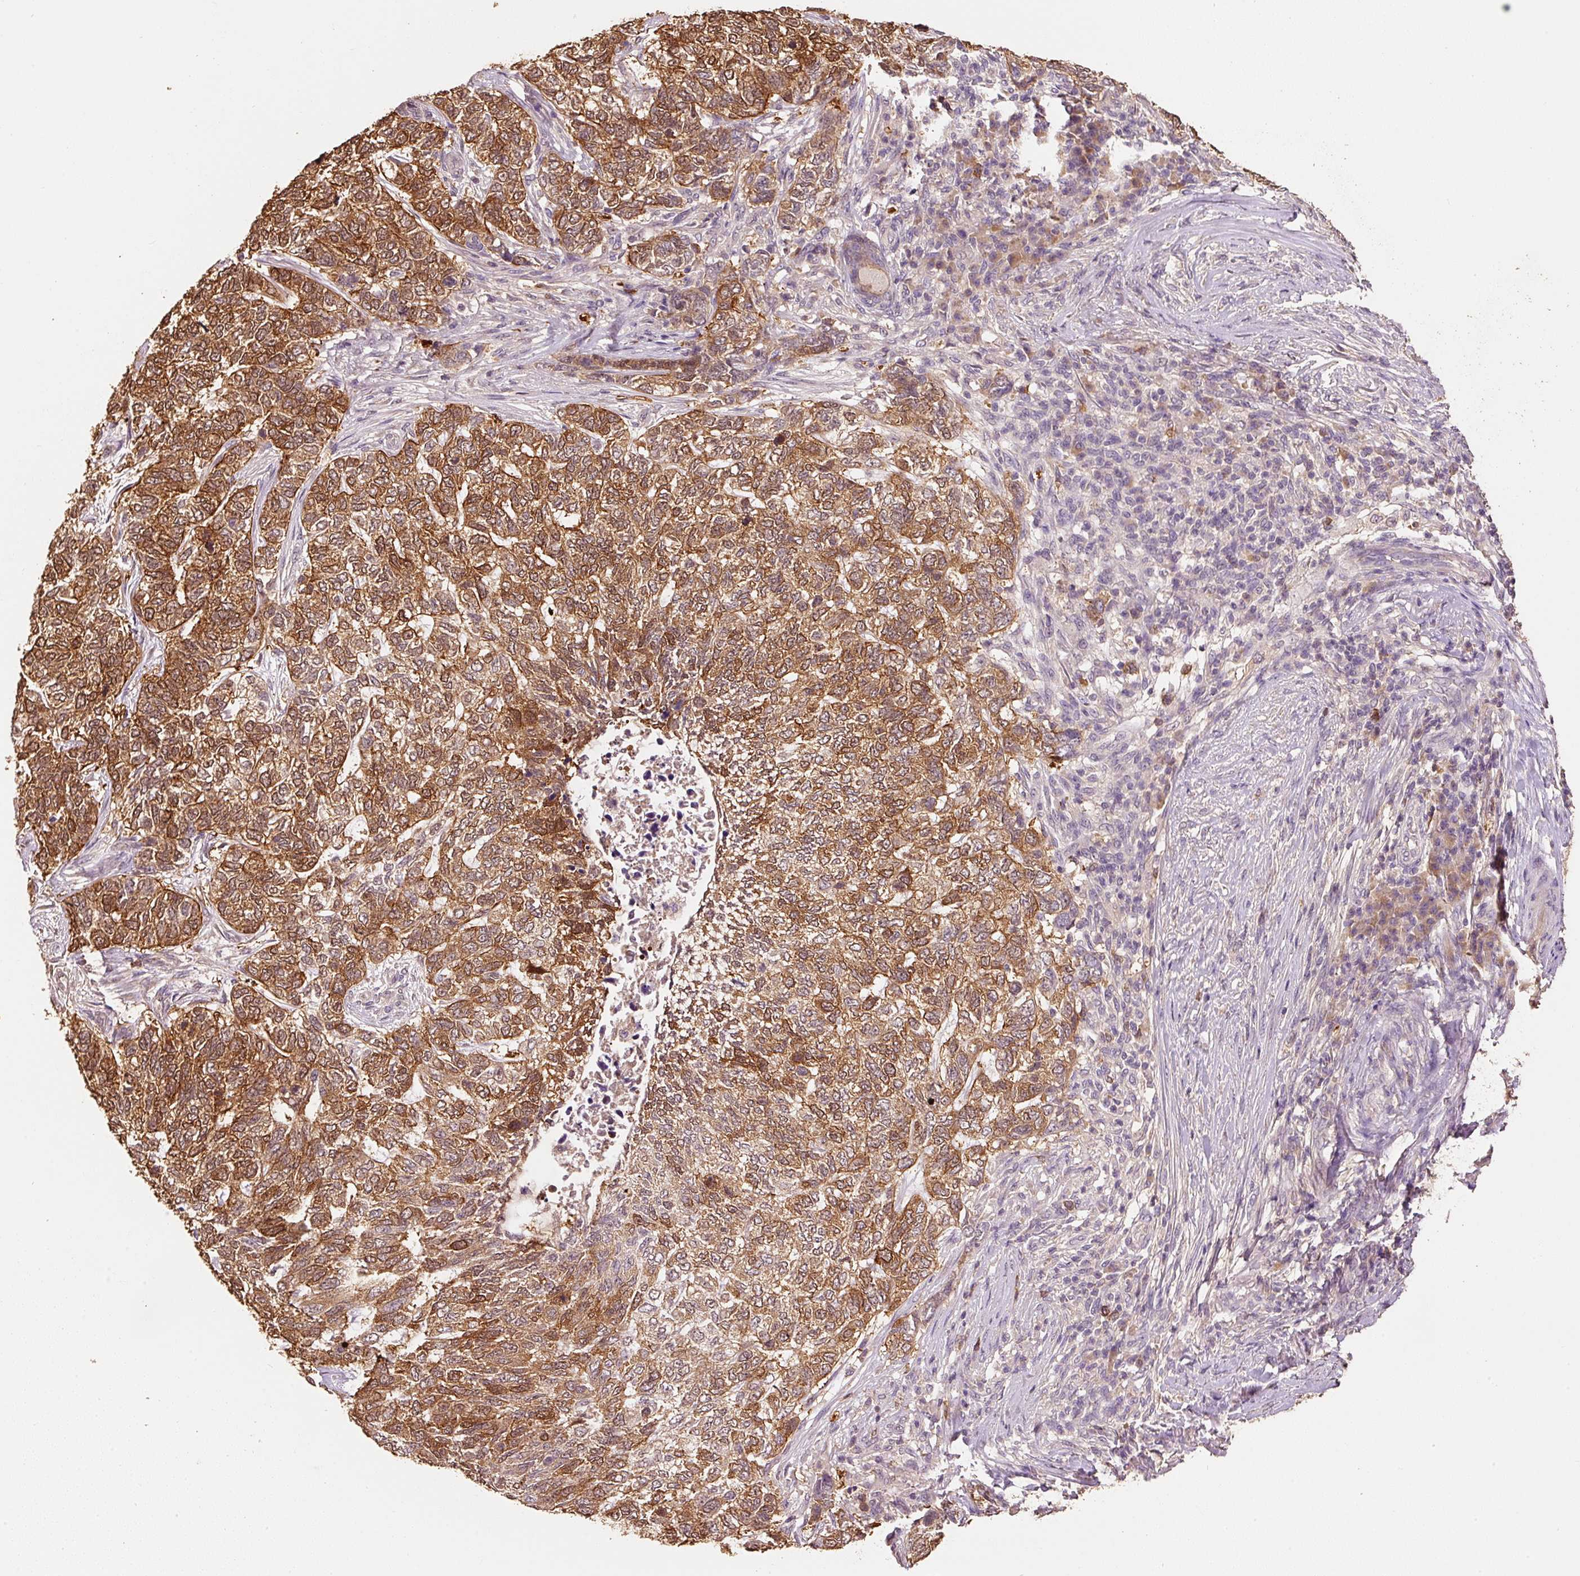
{"staining": {"intensity": "strong", "quantity": ">75%", "location": "cytoplasmic/membranous,nuclear"}, "tissue": "skin cancer", "cell_type": "Tumor cells", "image_type": "cancer", "snomed": [{"axis": "morphology", "description": "Basal cell carcinoma"}, {"axis": "topography", "description": "Skin"}], "caption": "The histopathology image shows immunohistochemical staining of basal cell carcinoma (skin). There is strong cytoplasmic/membranous and nuclear positivity is present in approximately >75% of tumor cells. (Brightfield microscopy of DAB IHC at high magnification).", "gene": "HERC2", "patient": {"sex": "female", "age": 65}}